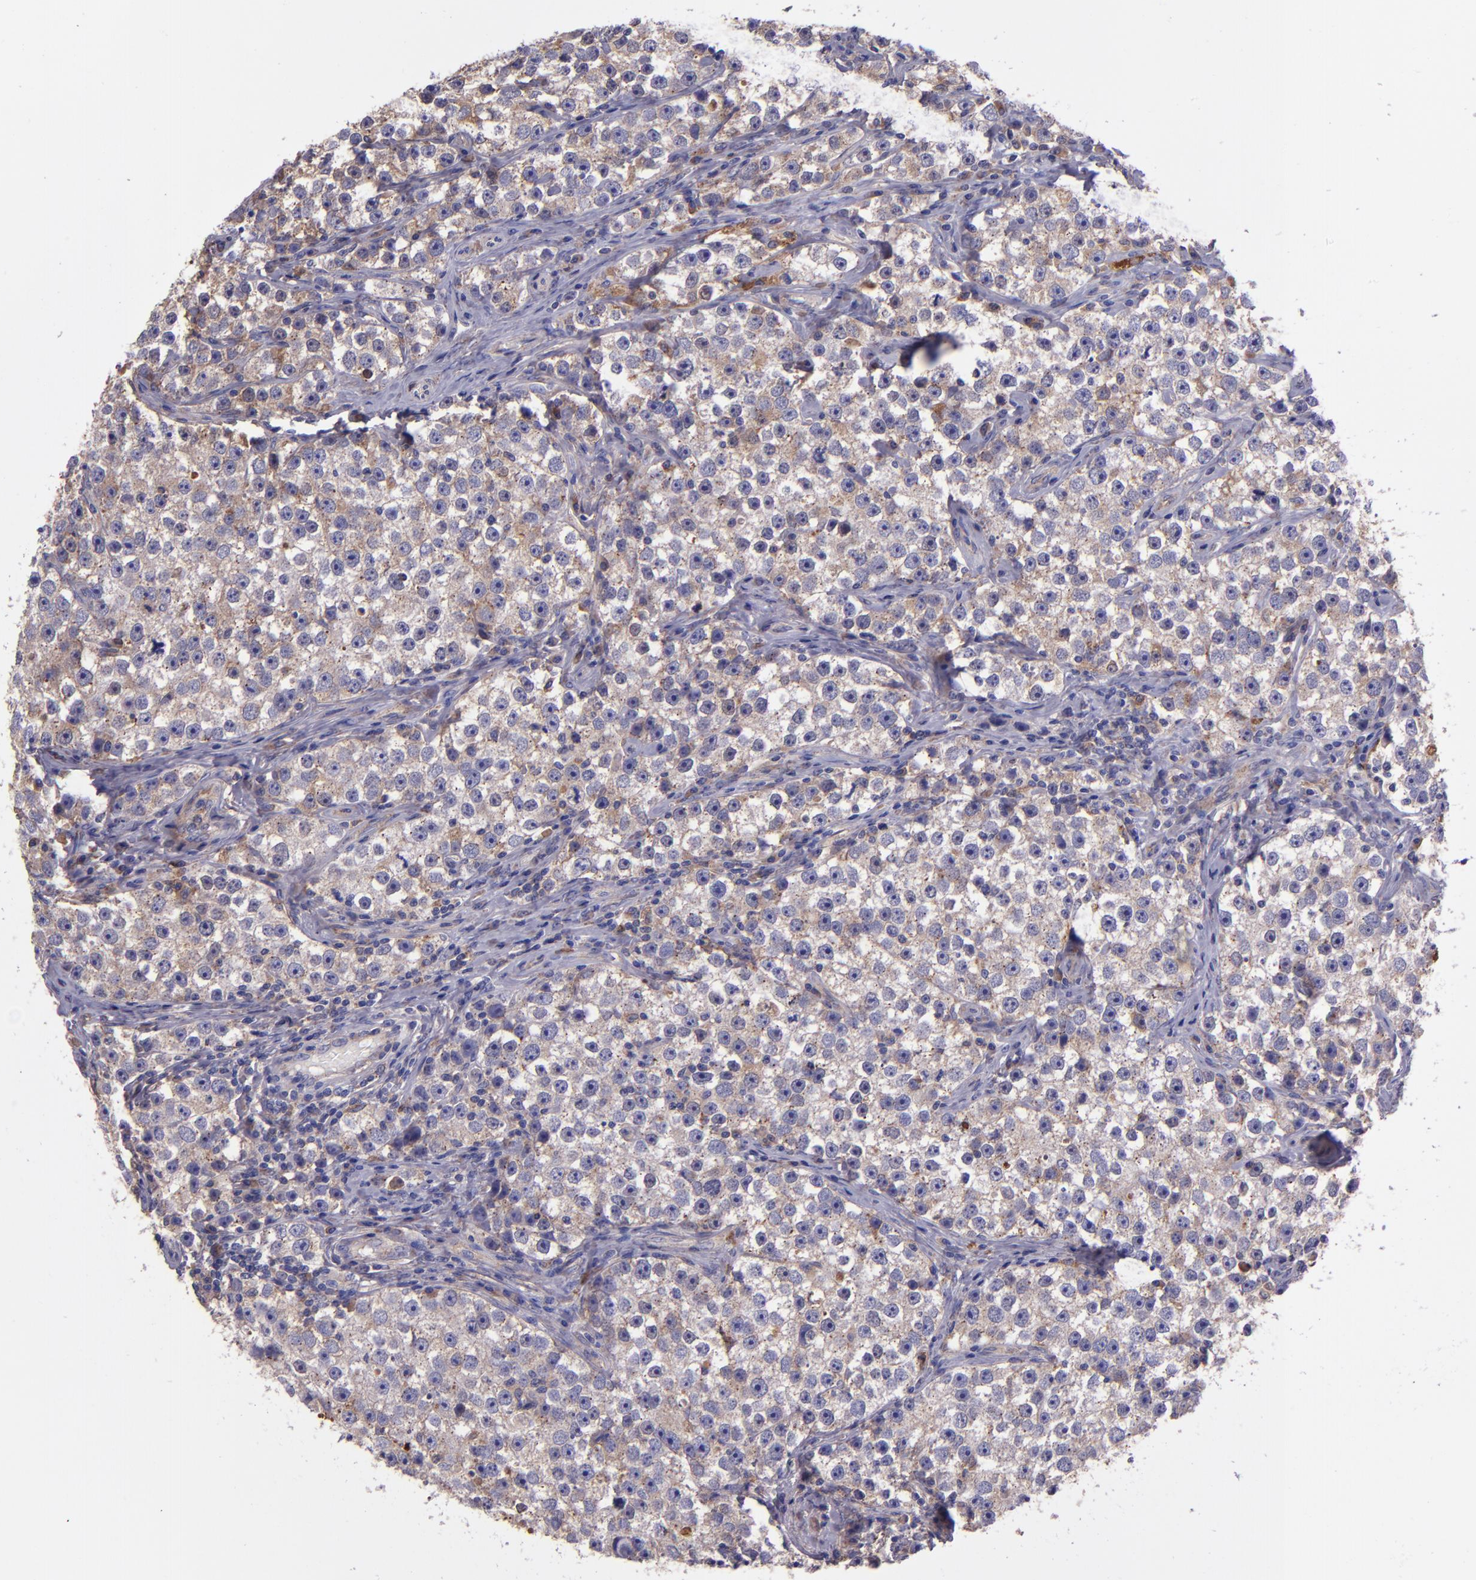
{"staining": {"intensity": "weak", "quantity": ">75%", "location": "cytoplasmic/membranous"}, "tissue": "testis cancer", "cell_type": "Tumor cells", "image_type": "cancer", "snomed": [{"axis": "morphology", "description": "Seminoma, NOS"}, {"axis": "topography", "description": "Testis"}], "caption": "High-magnification brightfield microscopy of testis cancer (seminoma) stained with DAB (brown) and counterstained with hematoxylin (blue). tumor cells exhibit weak cytoplasmic/membranous expression is present in about>75% of cells. (DAB = brown stain, brightfield microscopy at high magnification).", "gene": "WASHC1", "patient": {"sex": "male", "age": 32}}